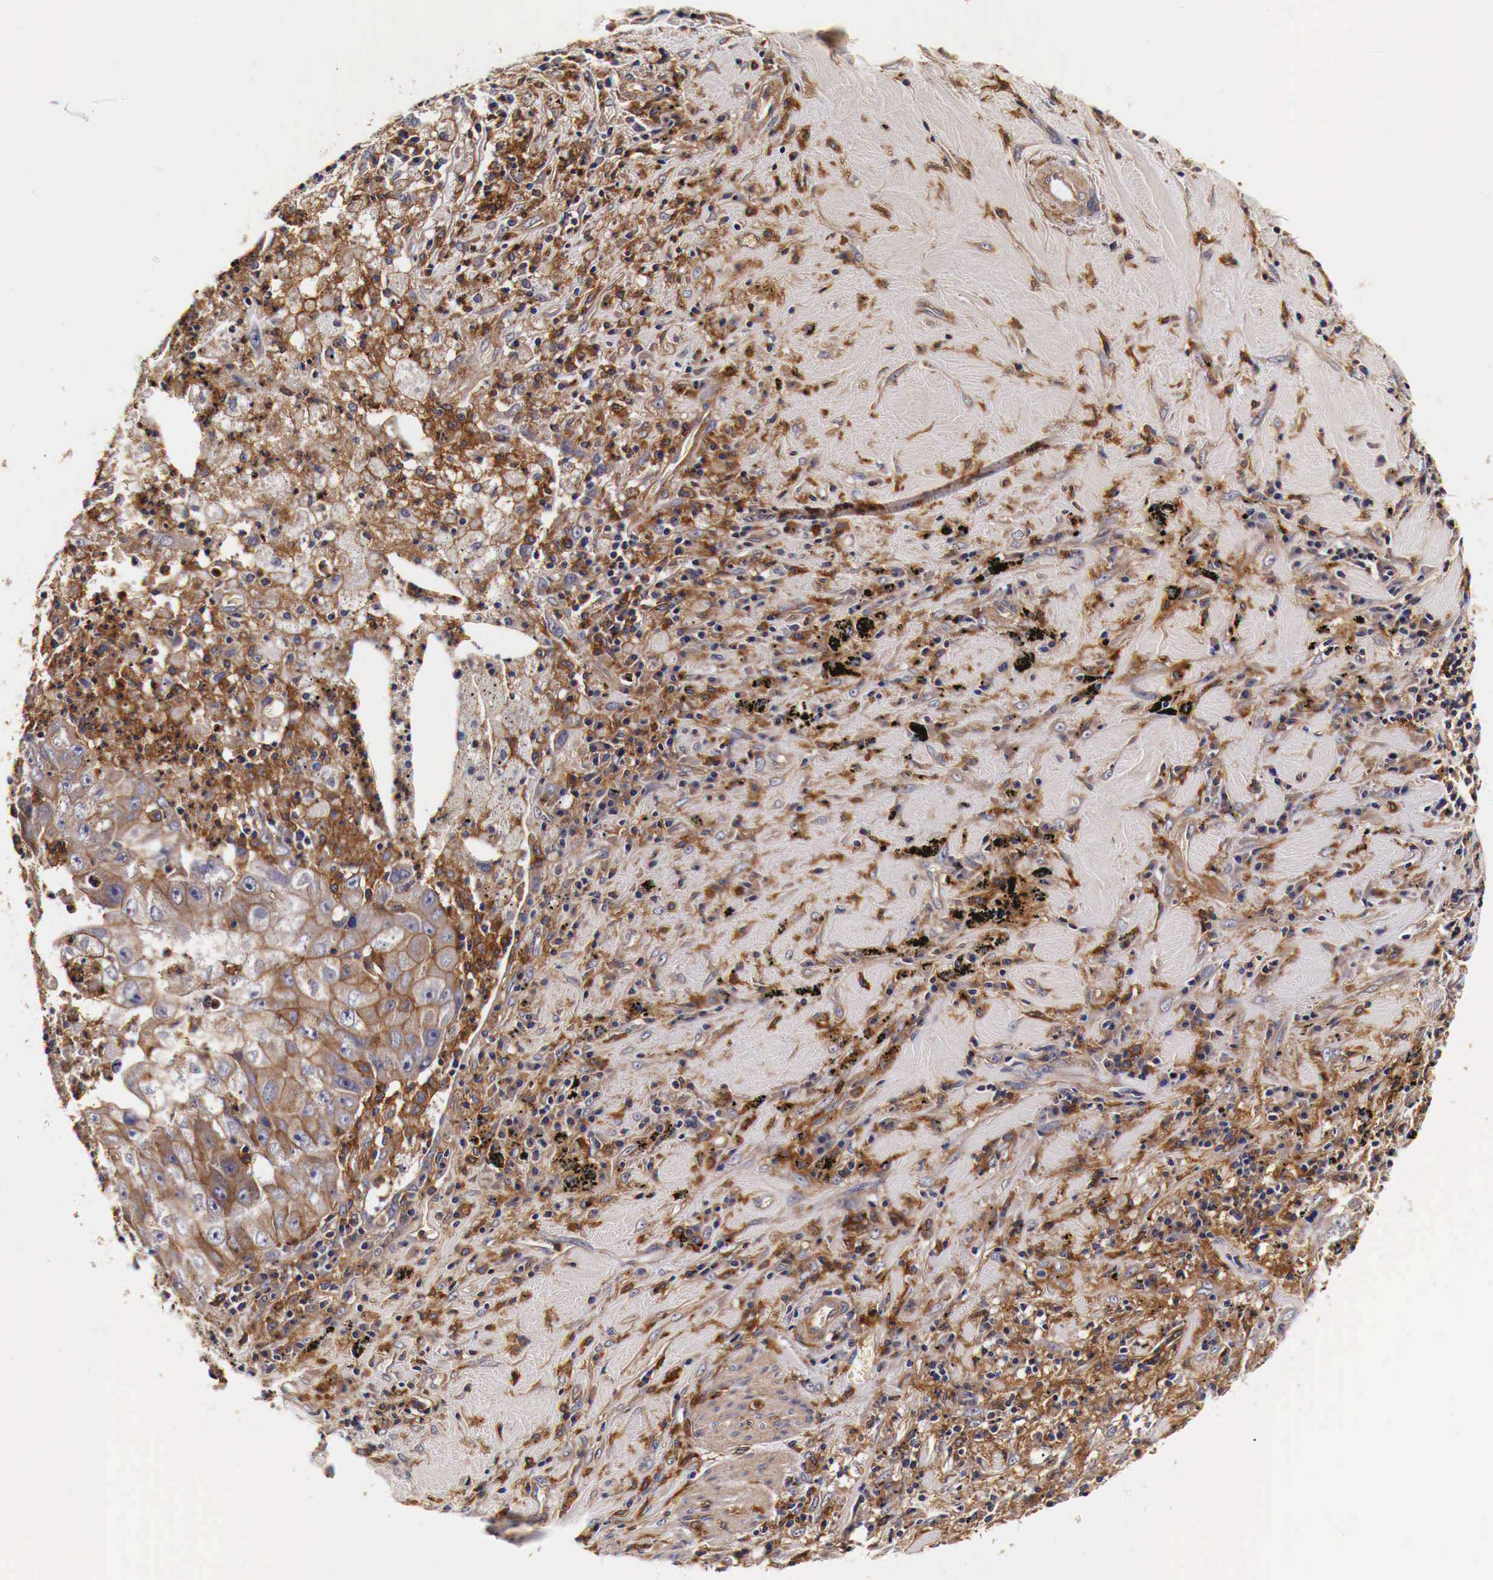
{"staining": {"intensity": "weak", "quantity": ">75%", "location": "cytoplasmic/membranous"}, "tissue": "lung cancer", "cell_type": "Tumor cells", "image_type": "cancer", "snomed": [{"axis": "morphology", "description": "Squamous cell carcinoma, NOS"}, {"axis": "topography", "description": "Lung"}], "caption": "IHC (DAB (3,3'-diaminobenzidine)) staining of human lung cancer (squamous cell carcinoma) reveals weak cytoplasmic/membranous protein staining in about >75% of tumor cells.", "gene": "RP2", "patient": {"sex": "male", "age": 64}}